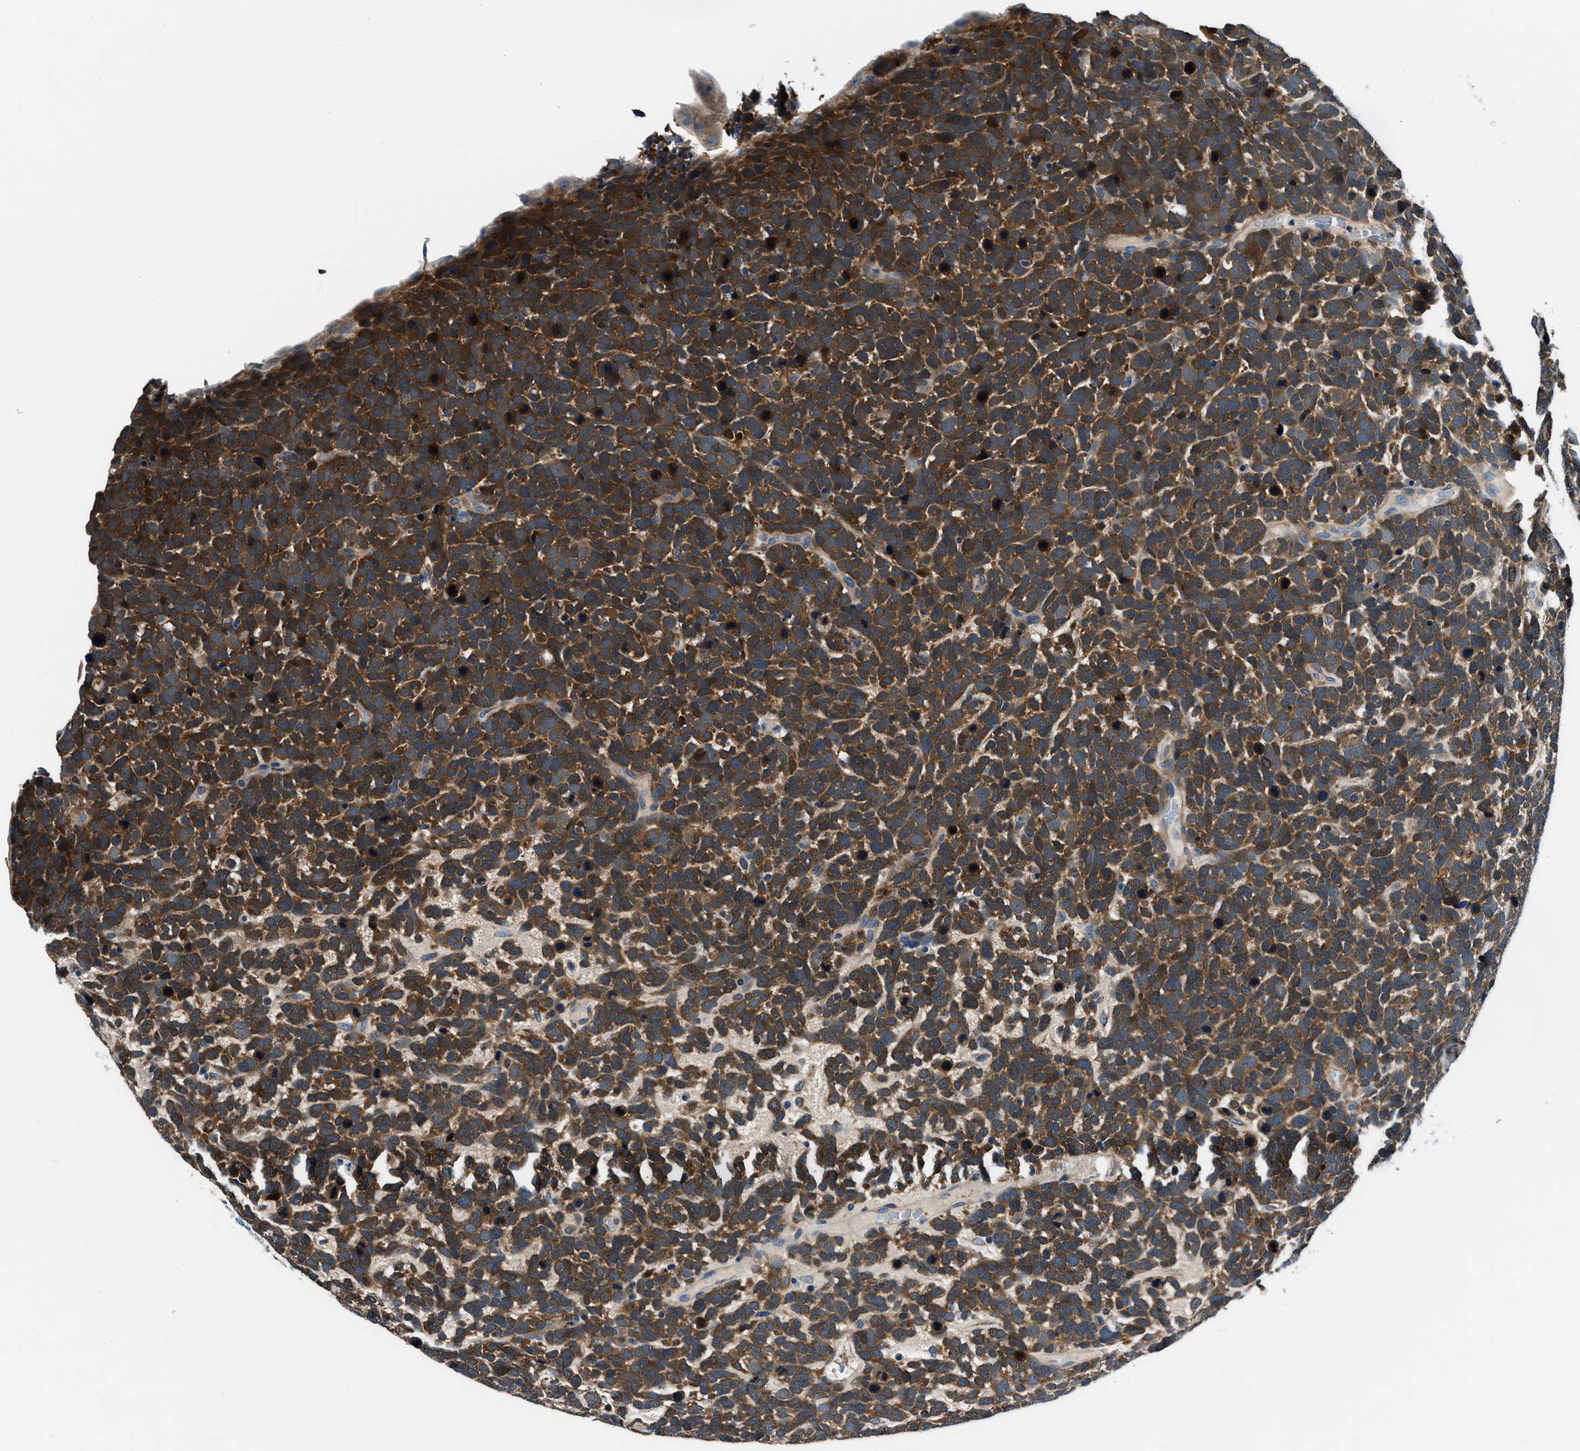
{"staining": {"intensity": "strong", "quantity": ">75%", "location": "cytoplasmic/membranous"}, "tissue": "urothelial cancer", "cell_type": "Tumor cells", "image_type": "cancer", "snomed": [{"axis": "morphology", "description": "Urothelial carcinoma, High grade"}, {"axis": "topography", "description": "Urinary bladder"}], "caption": "A histopathology image of human urothelial cancer stained for a protein exhibits strong cytoplasmic/membranous brown staining in tumor cells. (IHC, brightfield microscopy, high magnification).", "gene": "PRTFDC1", "patient": {"sex": "female", "age": 82}}